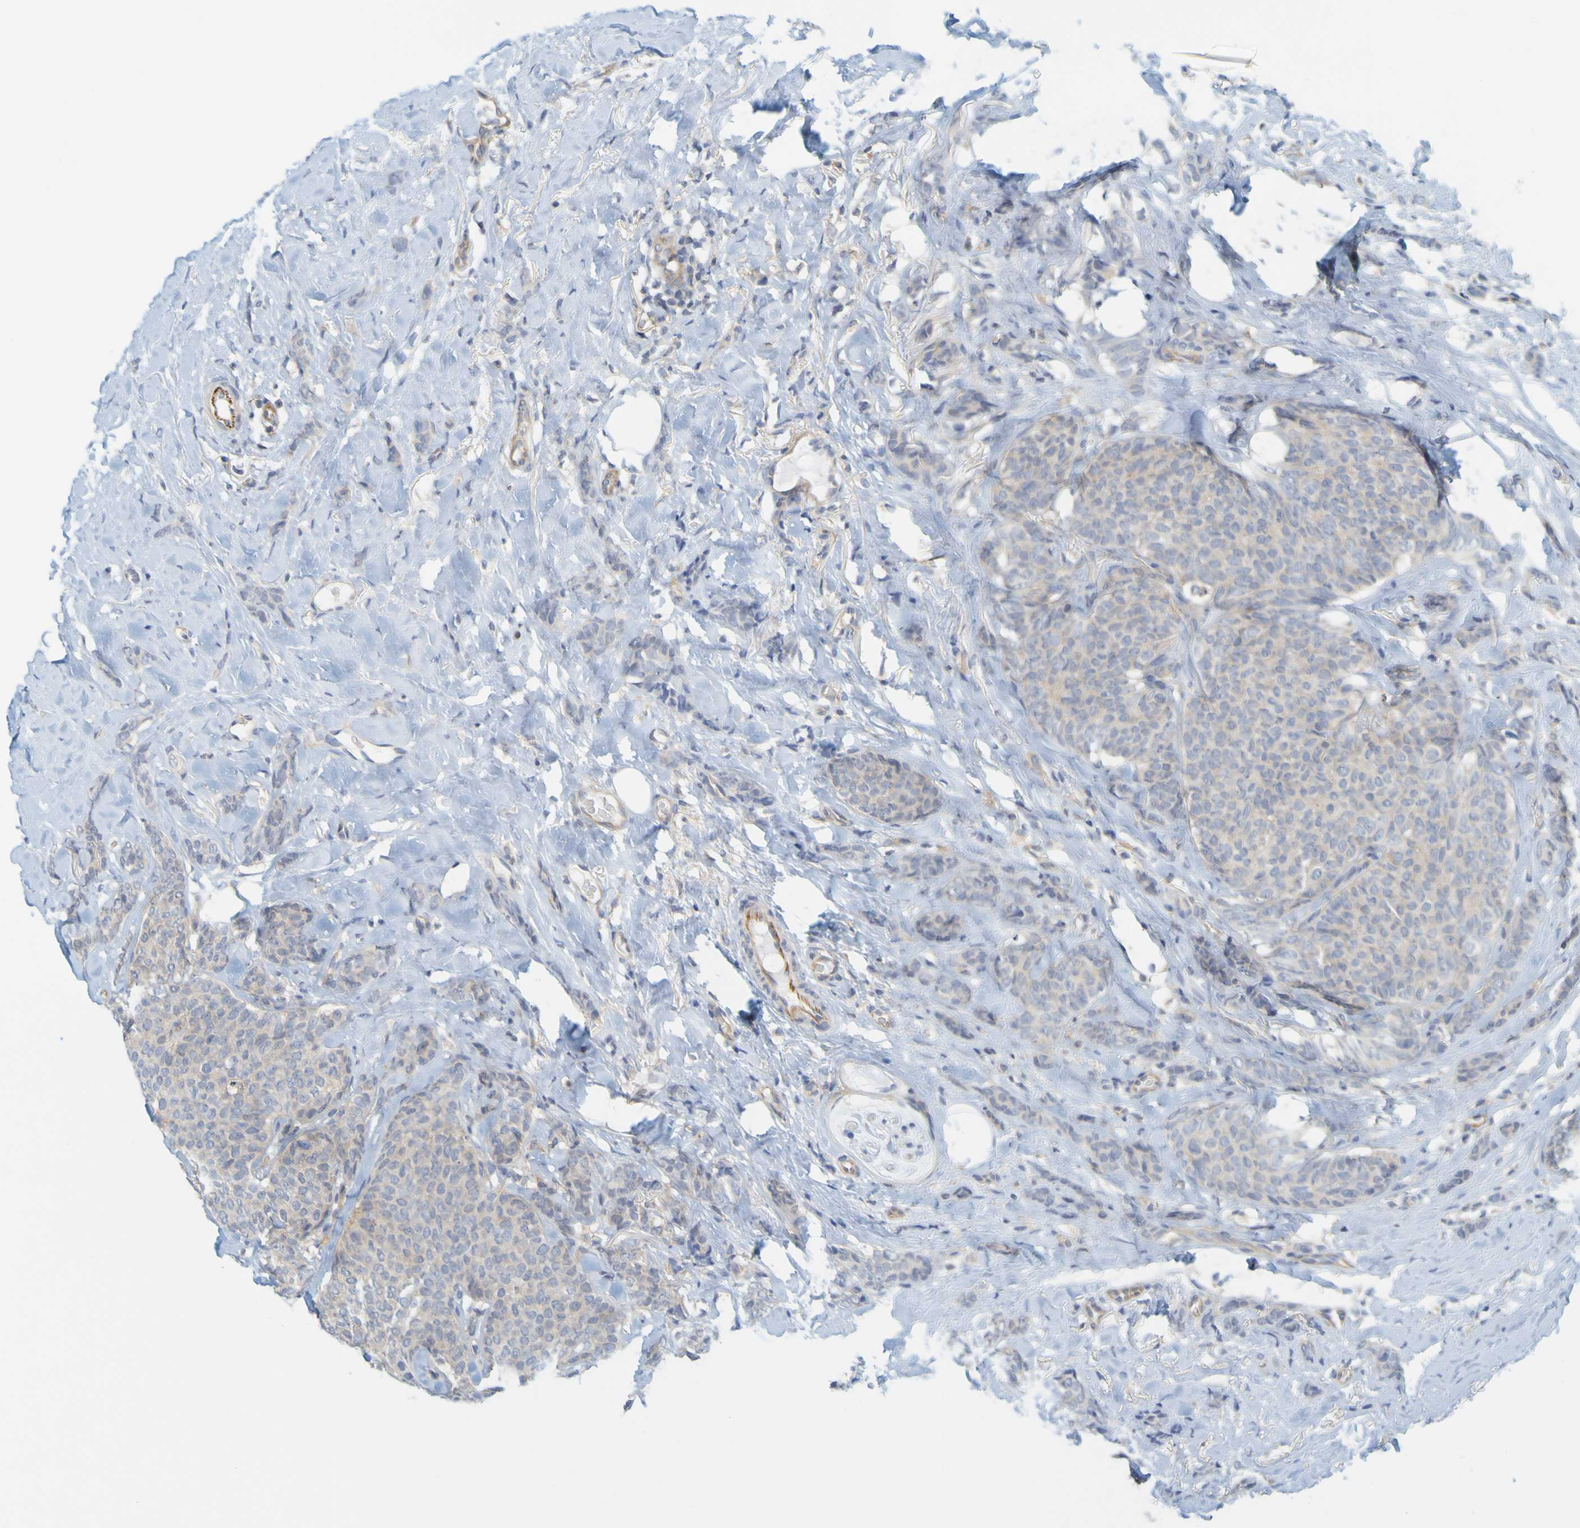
{"staining": {"intensity": "negative", "quantity": "none", "location": "none"}, "tissue": "breast cancer", "cell_type": "Tumor cells", "image_type": "cancer", "snomed": [{"axis": "morphology", "description": "Lobular carcinoma"}, {"axis": "topography", "description": "Skin"}, {"axis": "topography", "description": "Breast"}], "caption": "This is an immunohistochemistry micrograph of breast lobular carcinoma. There is no expression in tumor cells.", "gene": "APPL1", "patient": {"sex": "female", "age": 46}}